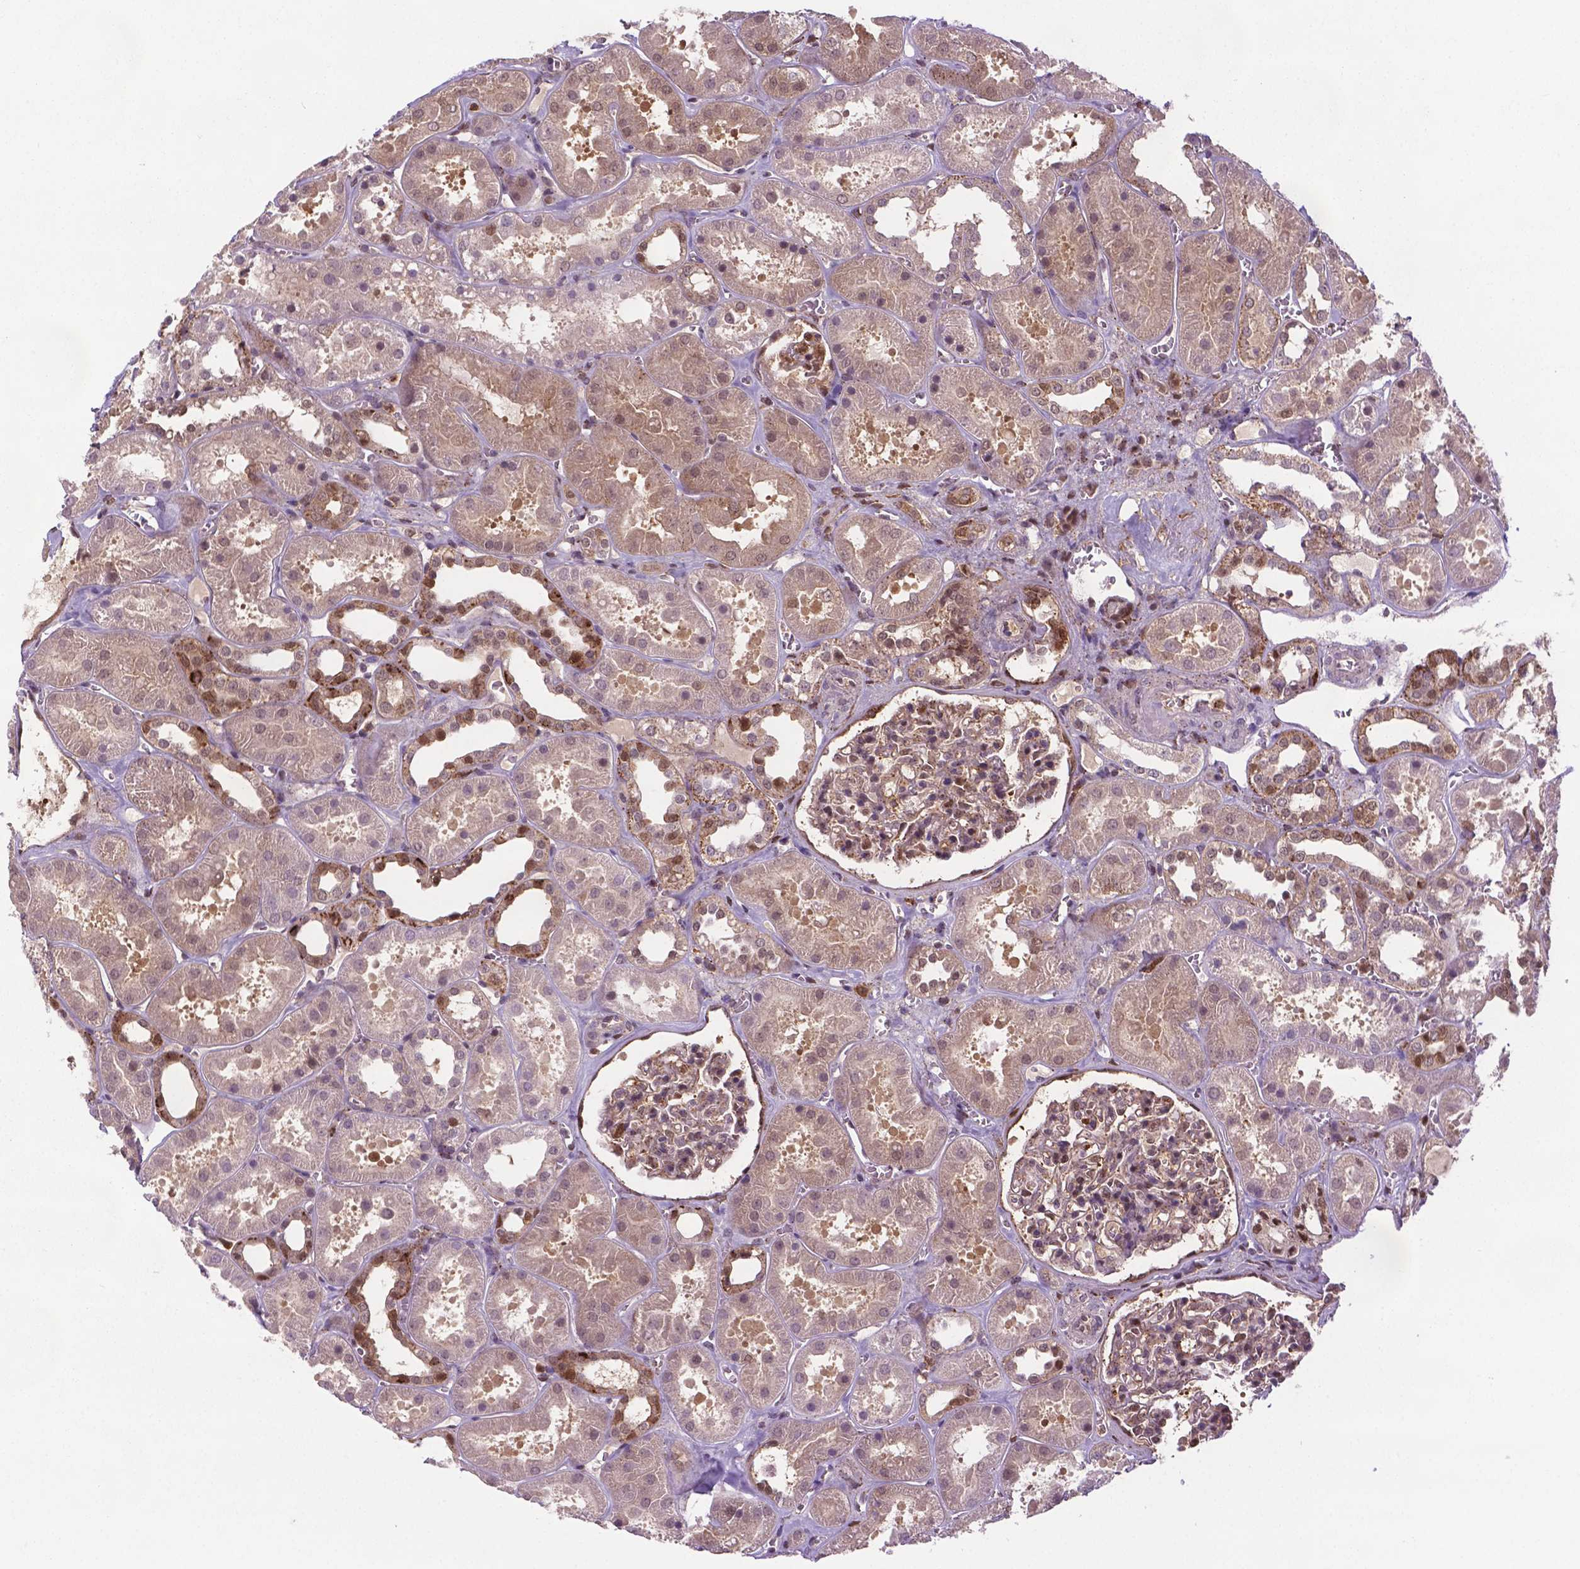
{"staining": {"intensity": "moderate", "quantity": "<25%", "location": "cytoplasmic/membranous"}, "tissue": "kidney", "cell_type": "Cells in glomeruli", "image_type": "normal", "snomed": [{"axis": "morphology", "description": "Normal tissue, NOS"}, {"axis": "topography", "description": "Kidney"}], "caption": "A brown stain highlights moderate cytoplasmic/membranous expression of a protein in cells in glomeruli of unremarkable kidney. (Brightfield microscopy of DAB IHC at high magnification).", "gene": "PLIN3", "patient": {"sex": "female", "age": 41}}